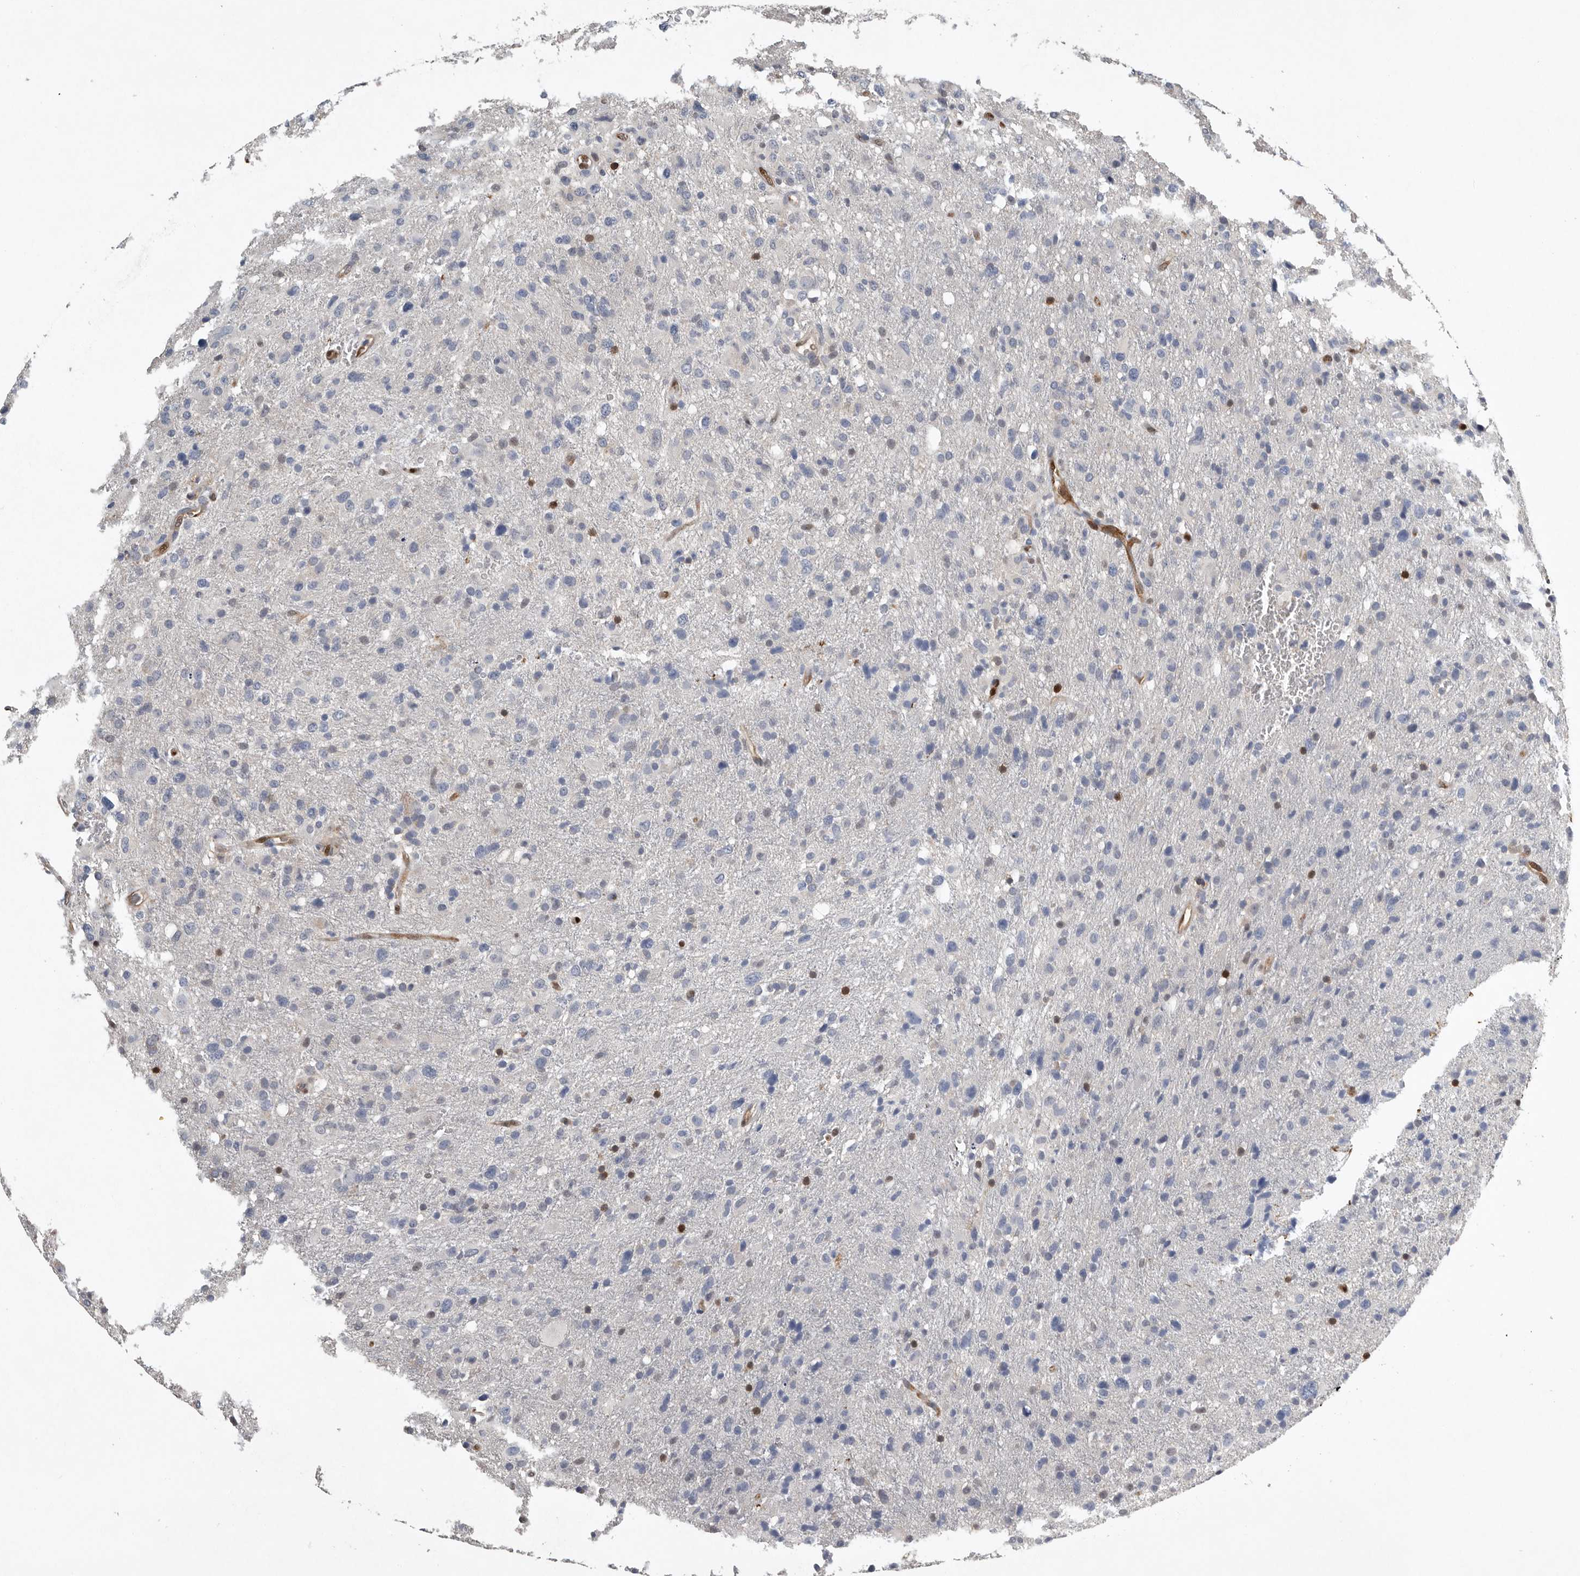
{"staining": {"intensity": "negative", "quantity": "none", "location": "none"}, "tissue": "glioma", "cell_type": "Tumor cells", "image_type": "cancer", "snomed": [{"axis": "morphology", "description": "Glioma, malignant, High grade"}, {"axis": "topography", "description": "Brain"}], "caption": "The image reveals no significant staining in tumor cells of glioma.", "gene": "PDCD4", "patient": {"sex": "female", "age": 57}}